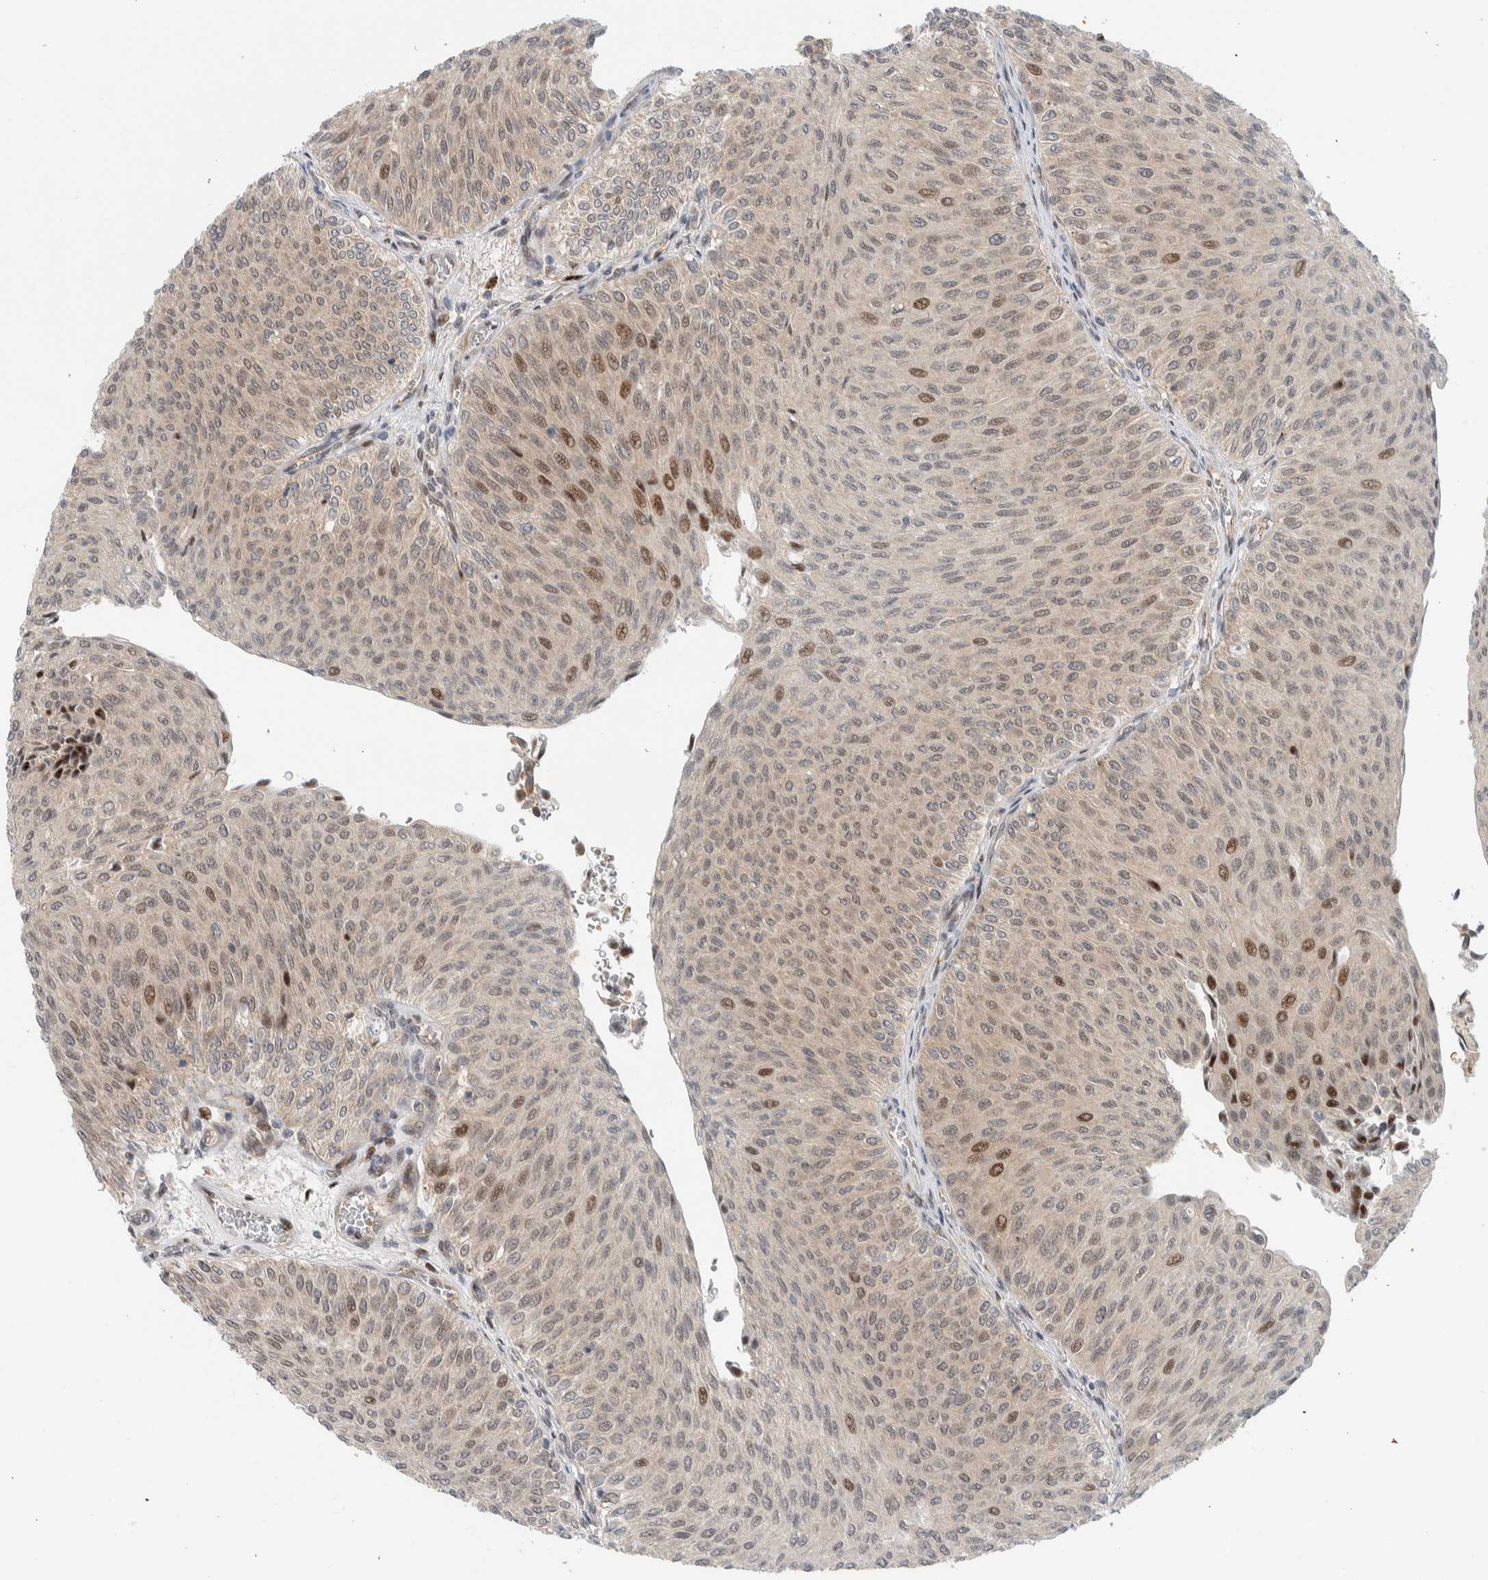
{"staining": {"intensity": "strong", "quantity": "<25%", "location": "nuclear"}, "tissue": "urothelial cancer", "cell_type": "Tumor cells", "image_type": "cancer", "snomed": [{"axis": "morphology", "description": "Urothelial carcinoma, Low grade"}, {"axis": "topography", "description": "Urinary bladder"}], "caption": "This is a histology image of IHC staining of urothelial carcinoma (low-grade), which shows strong expression in the nuclear of tumor cells.", "gene": "NCR3LG1", "patient": {"sex": "male", "age": 78}}